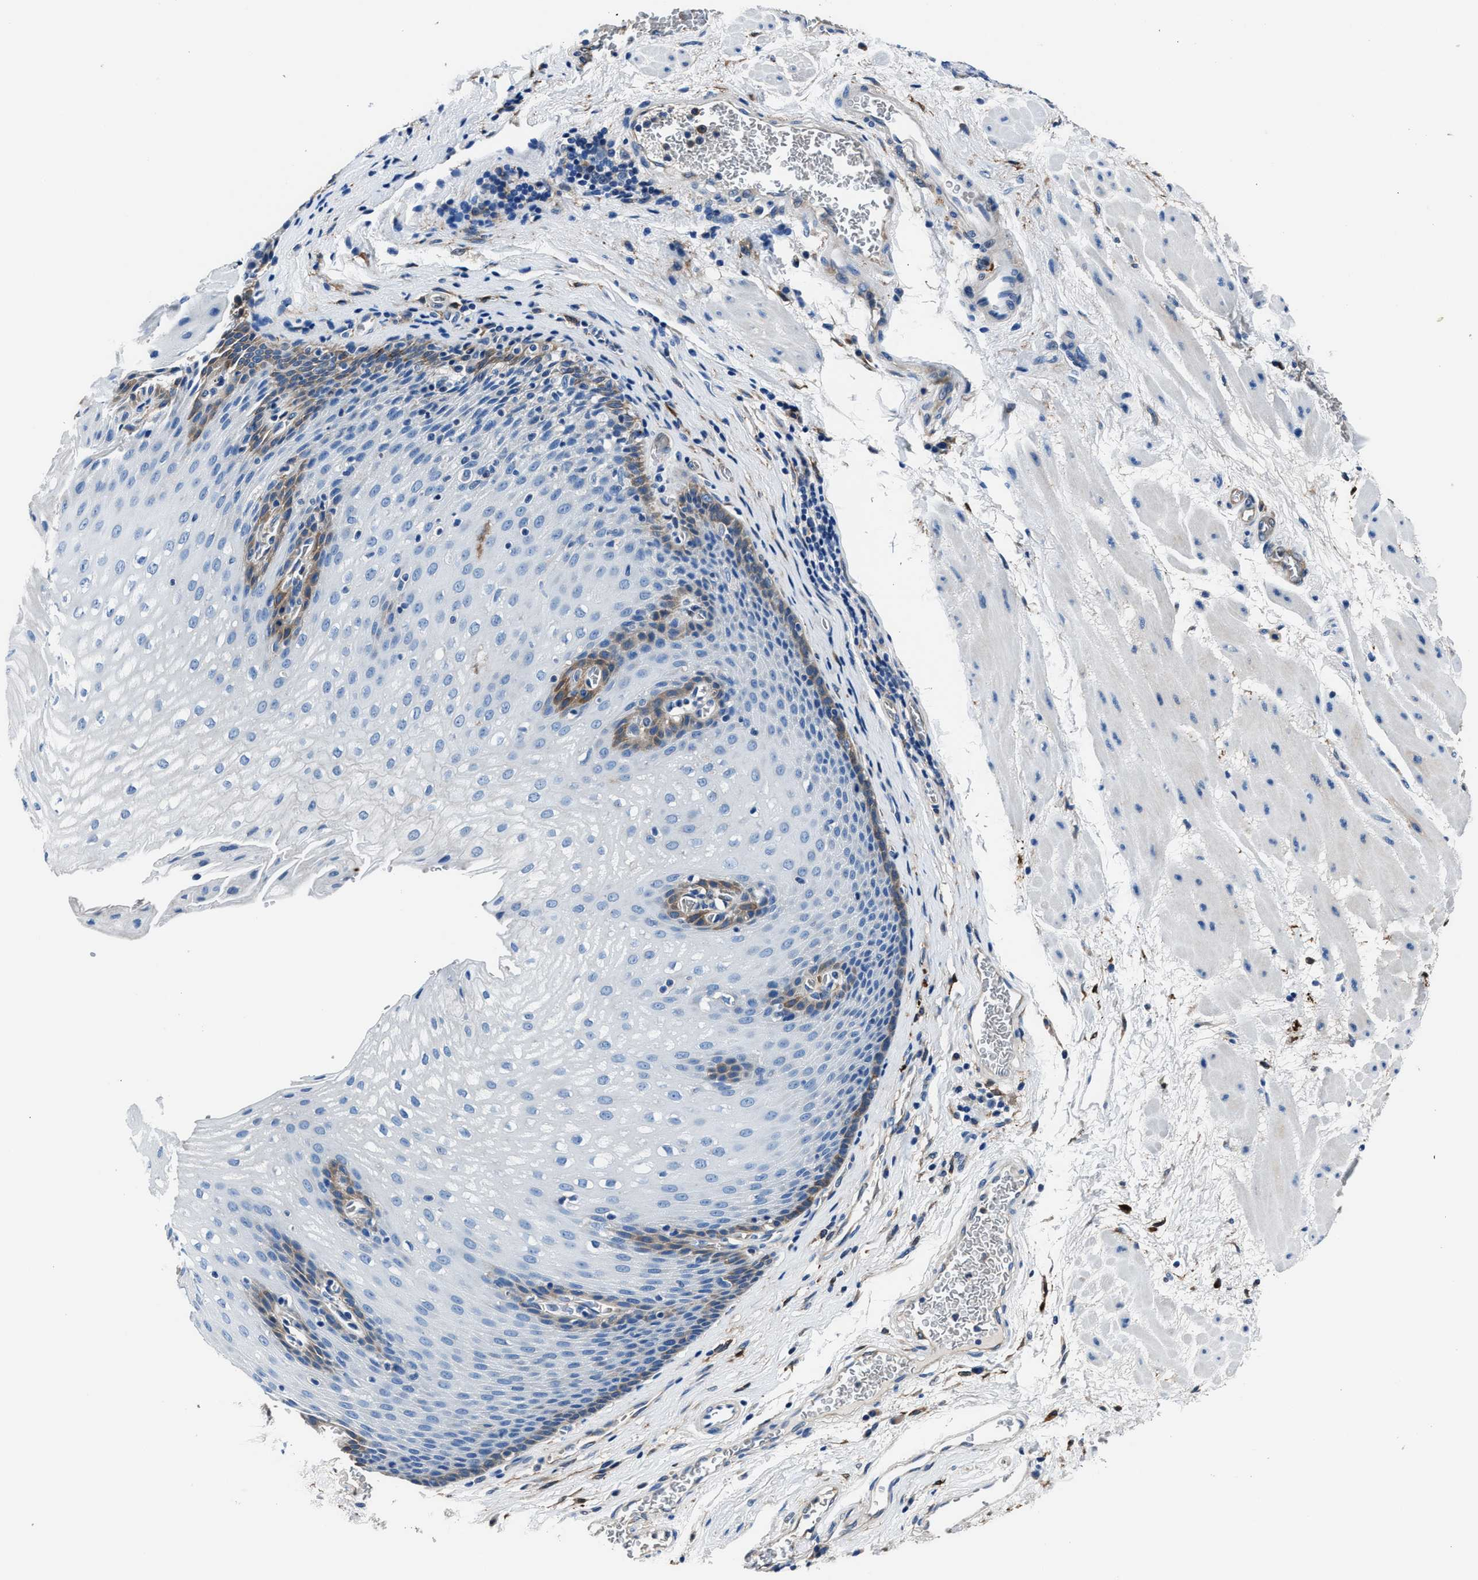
{"staining": {"intensity": "moderate", "quantity": "<25%", "location": "cytoplasmic/membranous"}, "tissue": "esophagus", "cell_type": "Squamous epithelial cells", "image_type": "normal", "snomed": [{"axis": "morphology", "description": "Normal tissue, NOS"}, {"axis": "topography", "description": "Esophagus"}], "caption": "Immunohistochemical staining of benign human esophagus reveals moderate cytoplasmic/membranous protein expression in approximately <25% of squamous epithelial cells.", "gene": "FTL", "patient": {"sex": "male", "age": 48}}